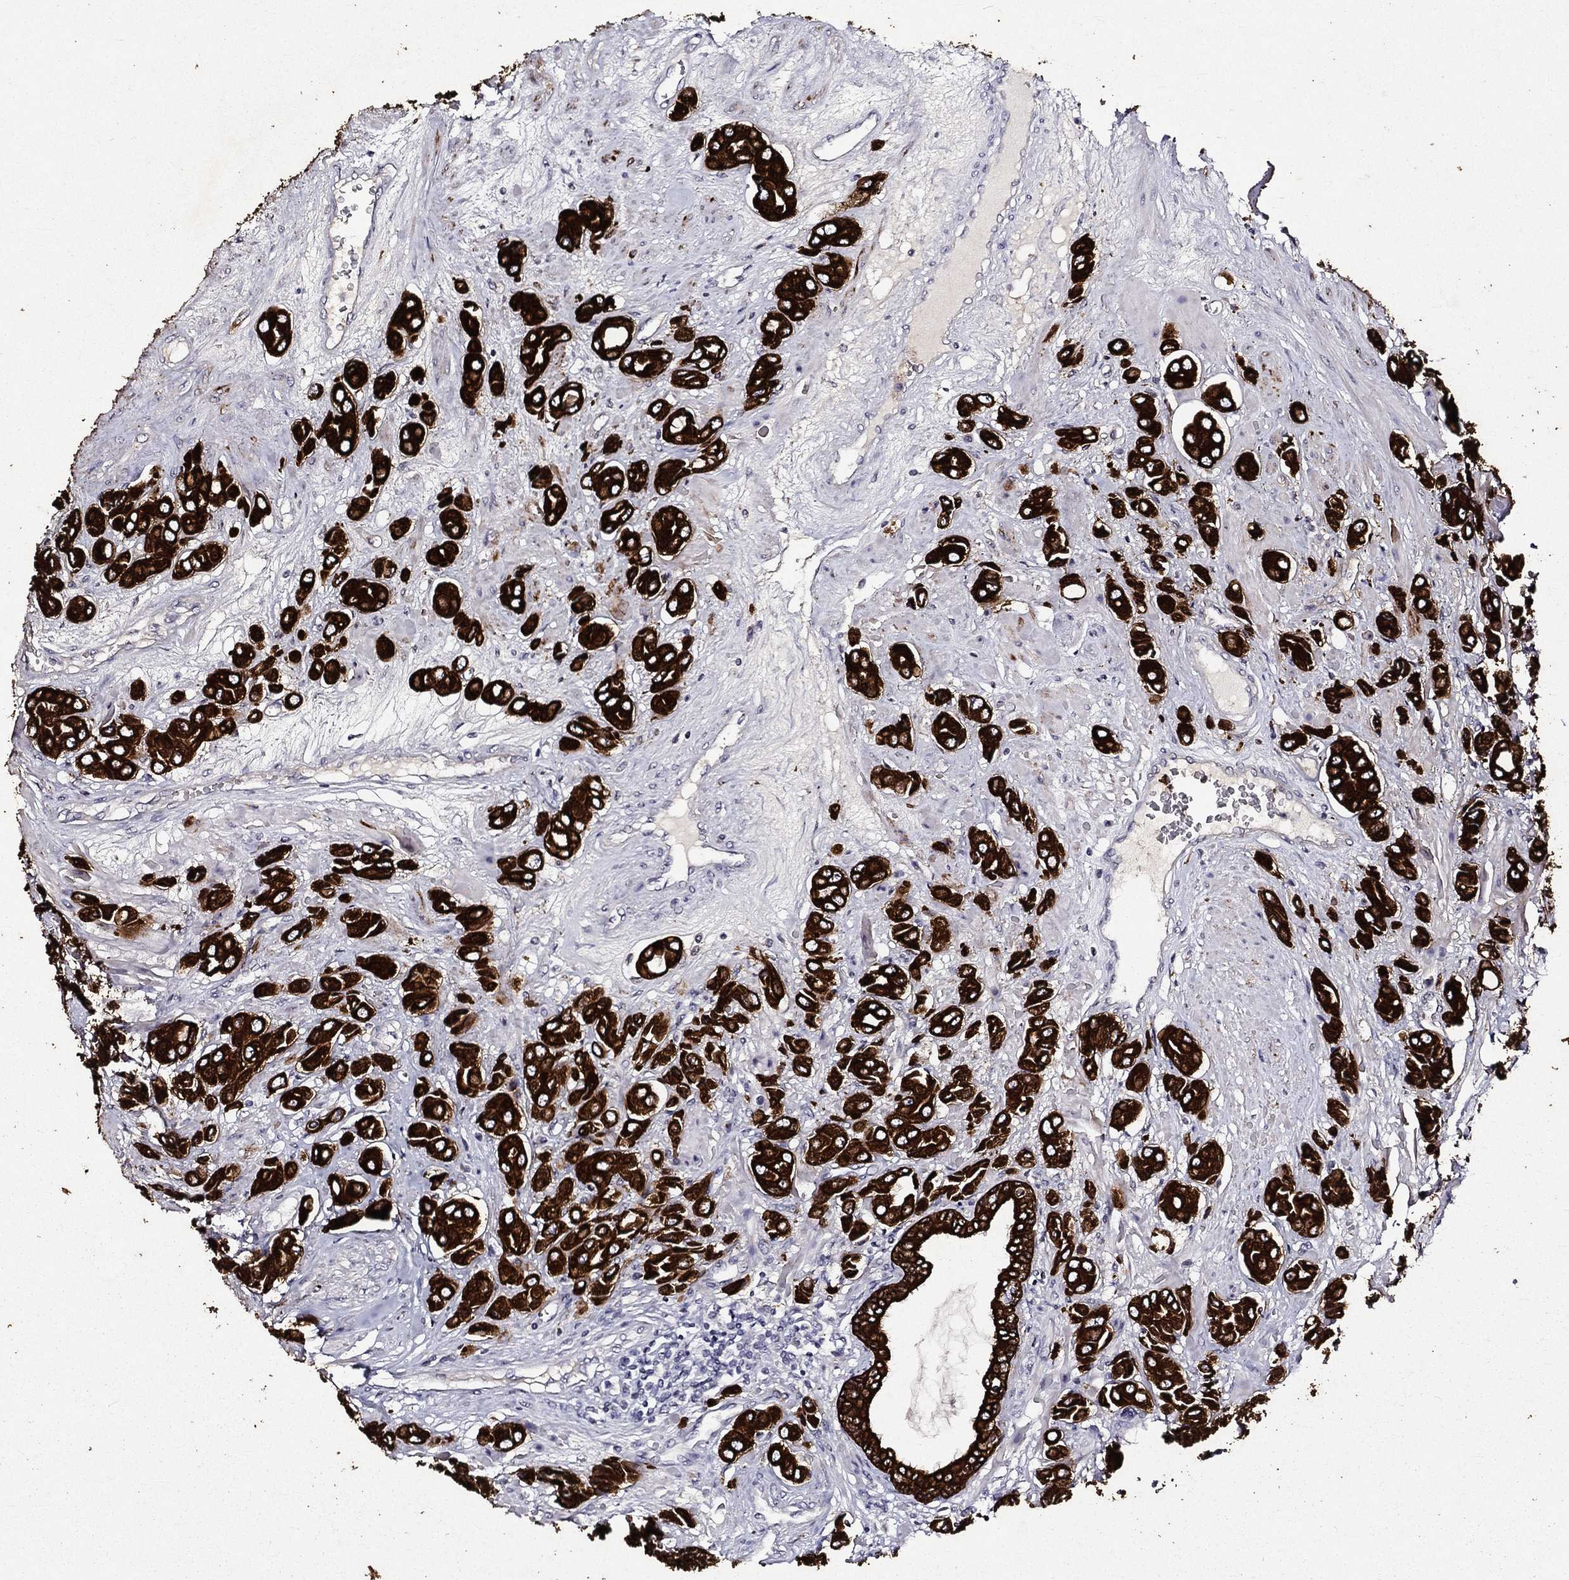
{"staining": {"intensity": "strong", "quantity": ">75%", "location": "cytoplasmic/membranous"}, "tissue": "prostate cancer", "cell_type": "Tumor cells", "image_type": "cancer", "snomed": [{"axis": "morphology", "description": "Adenocarcinoma, NOS"}, {"axis": "topography", "description": "Prostate and seminal vesicle, NOS"}, {"axis": "topography", "description": "Prostate"}], "caption": "Immunohistochemistry (IHC) image of neoplastic tissue: prostate adenocarcinoma stained using IHC shows high levels of strong protein expression localized specifically in the cytoplasmic/membranous of tumor cells, appearing as a cytoplasmic/membranous brown color.", "gene": "KRT7", "patient": {"sex": "male", "age": 69}}